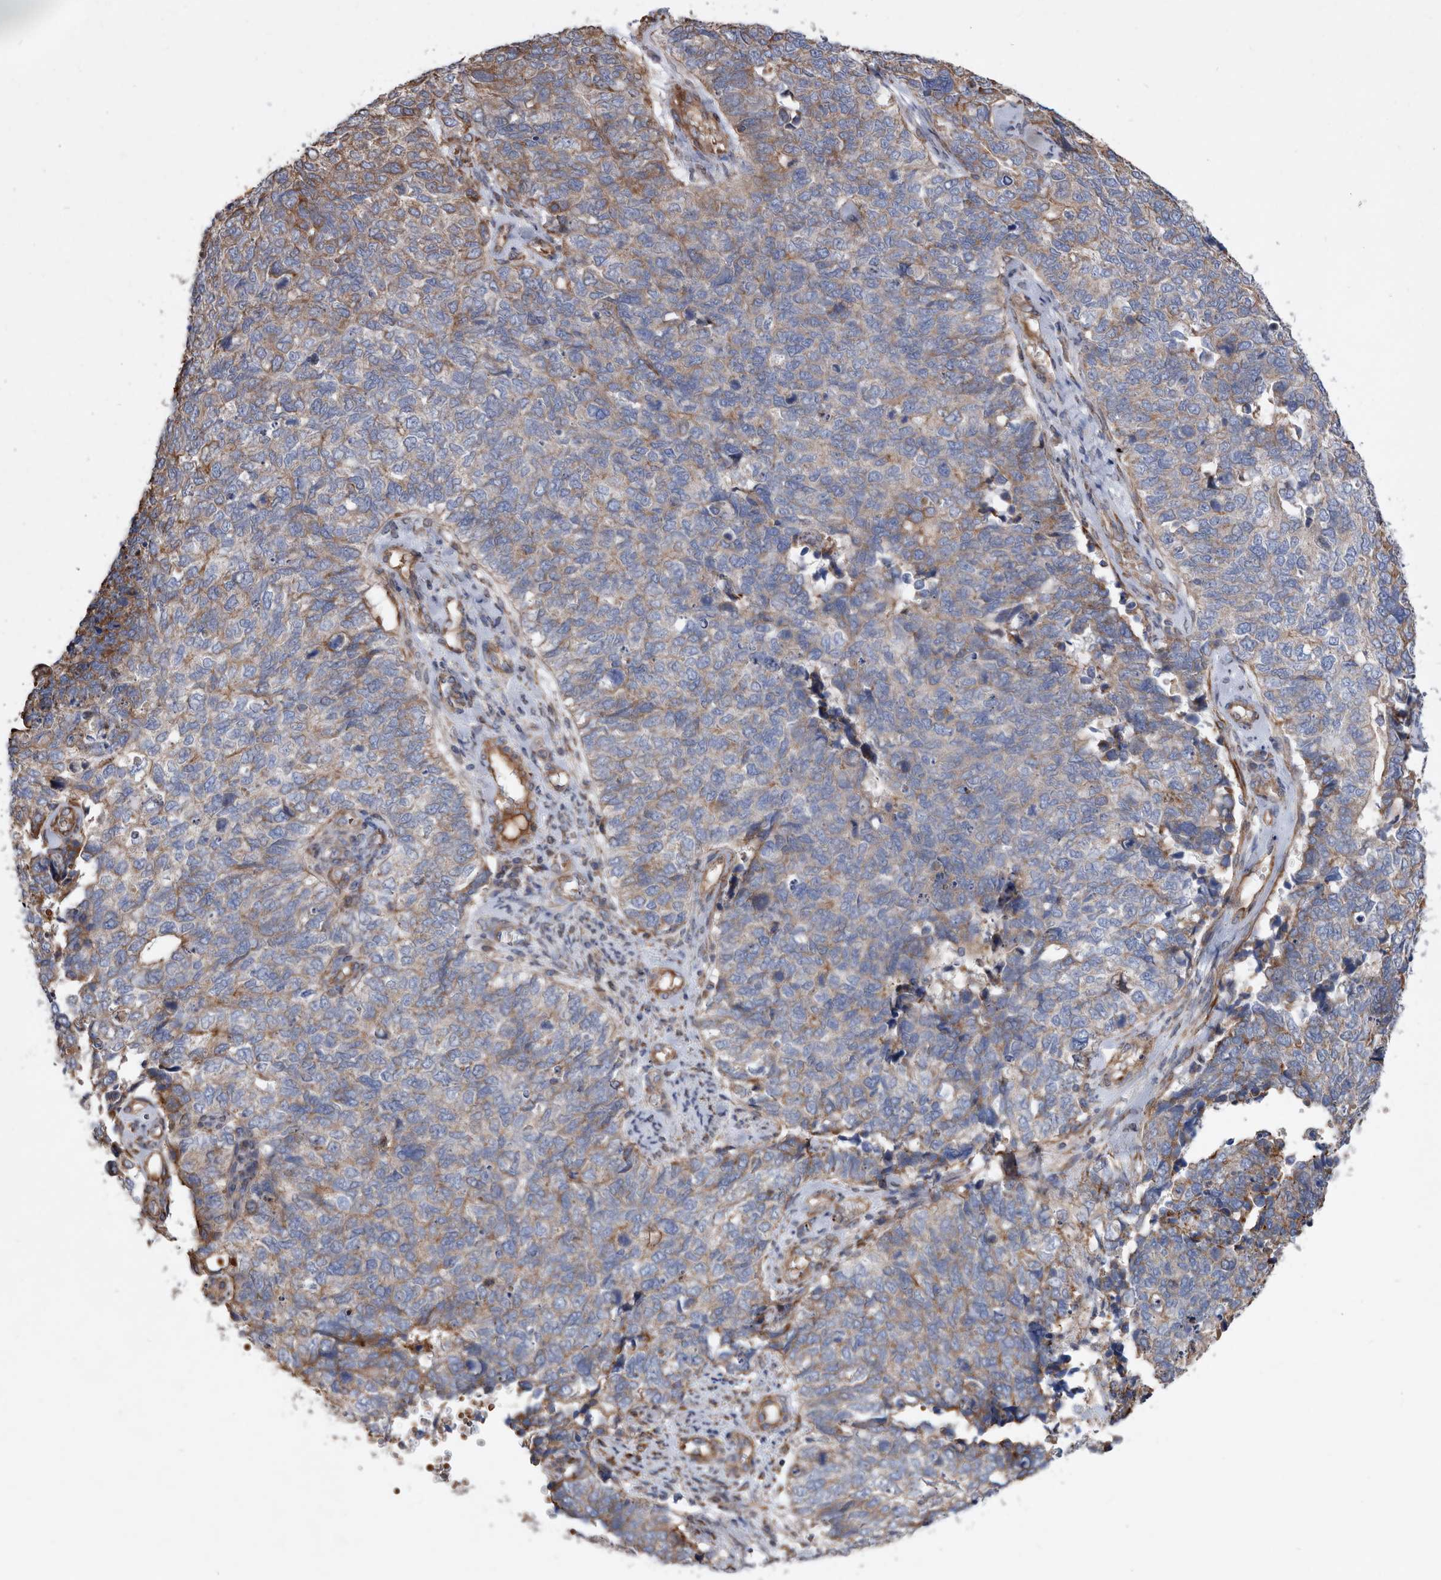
{"staining": {"intensity": "weak", "quantity": "<25%", "location": "cytoplasmic/membranous"}, "tissue": "cervical cancer", "cell_type": "Tumor cells", "image_type": "cancer", "snomed": [{"axis": "morphology", "description": "Squamous cell carcinoma, NOS"}, {"axis": "topography", "description": "Cervix"}], "caption": "A micrograph of squamous cell carcinoma (cervical) stained for a protein exhibits no brown staining in tumor cells.", "gene": "ATP13A3", "patient": {"sex": "female", "age": 63}}